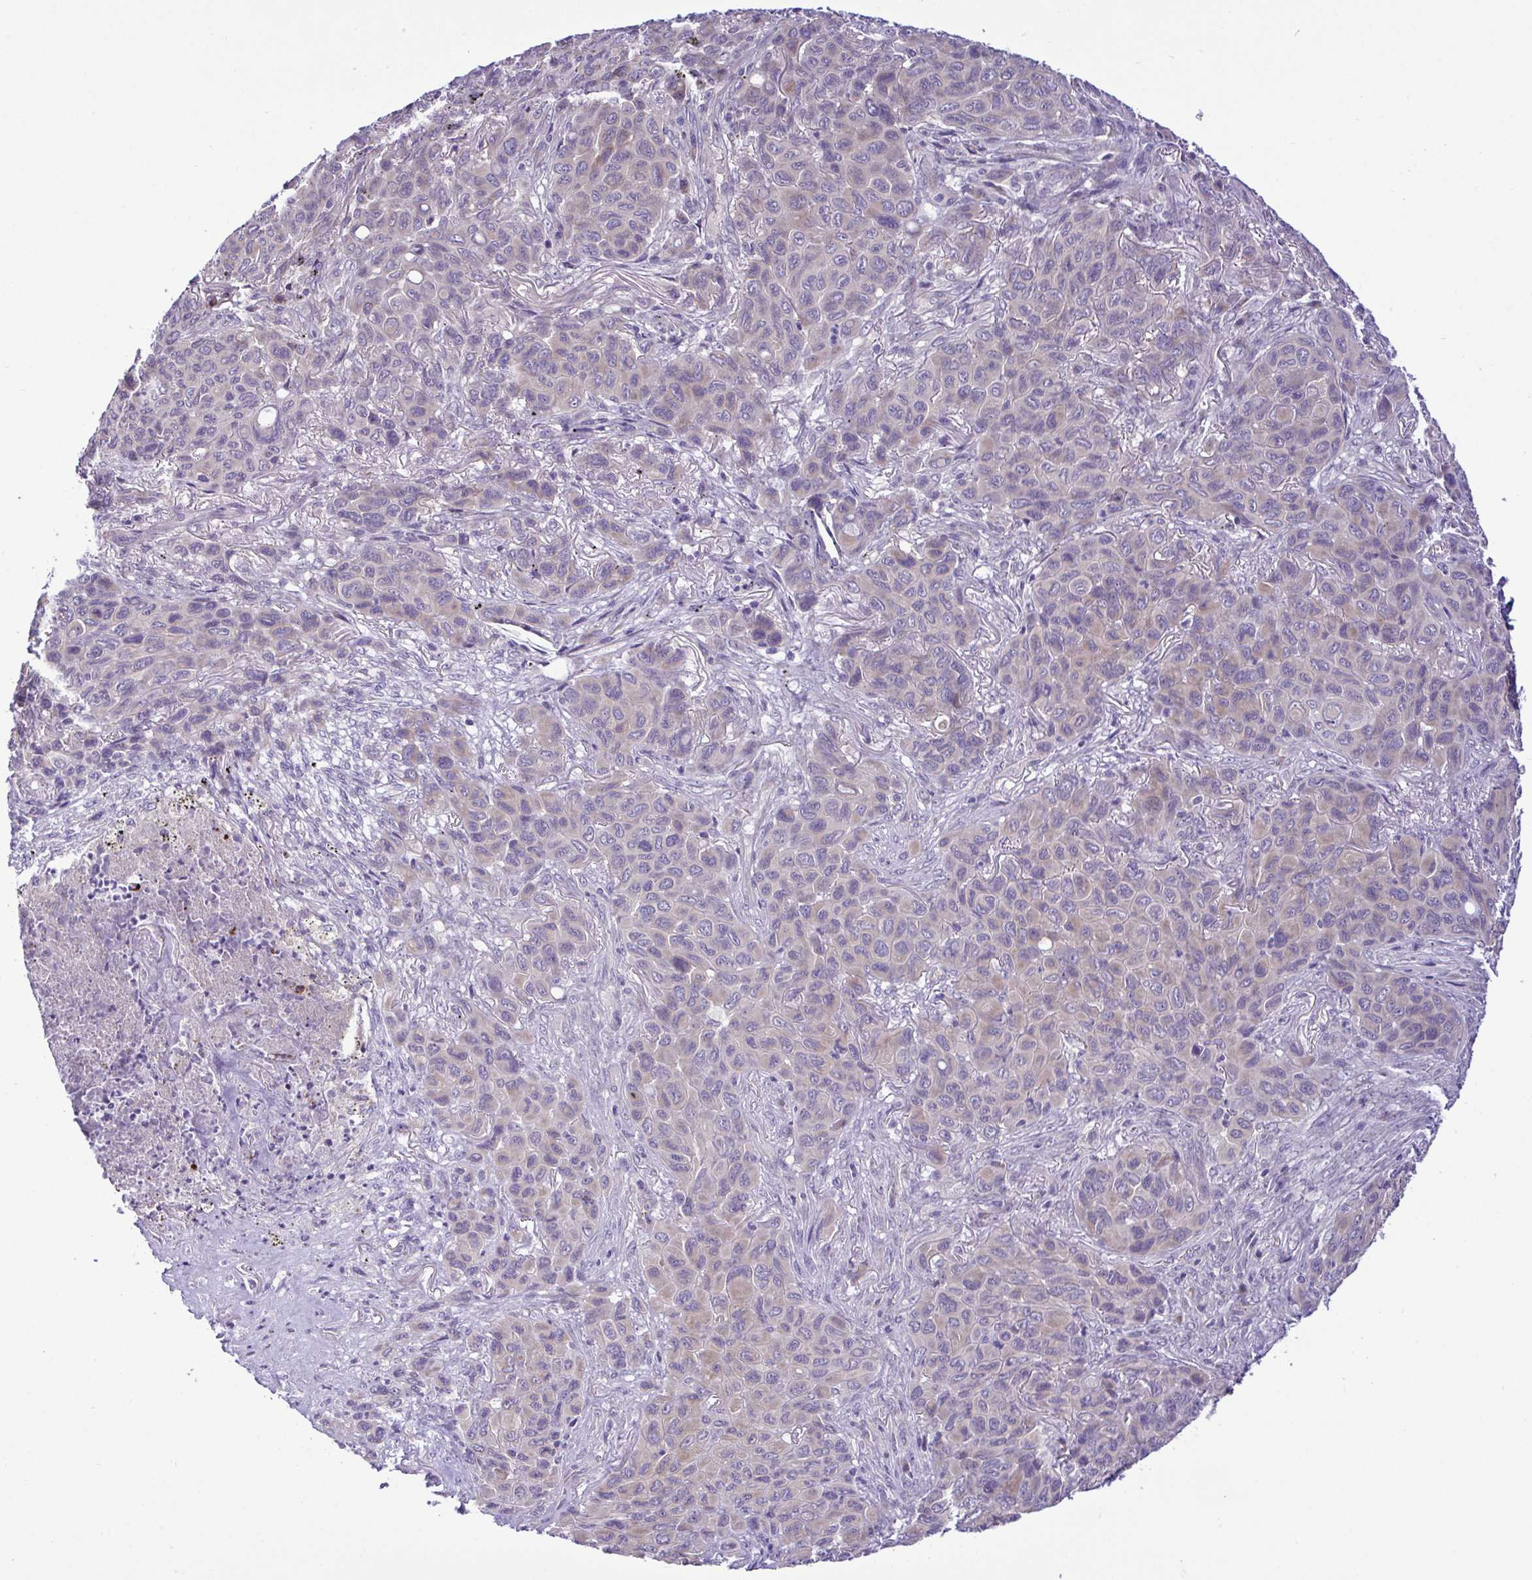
{"staining": {"intensity": "weak", "quantity": "<25%", "location": "cytoplasmic/membranous"}, "tissue": "melanoma", "cell_type": "Tumor cells", "image_type": "cancer", "snomed": [{"axis": "morphology", "description": "Malignant melanoma, Metastatic site"}, {"axis": "topography", "description": "Lung"}], "caption": "Human malignant melanoma (metastatic site) stained for a protein using immunohistochemistry reveals no expression in tumor cells.", "gene": "SYNPO2L", "patient": {"sex": "male", "age": 48}}